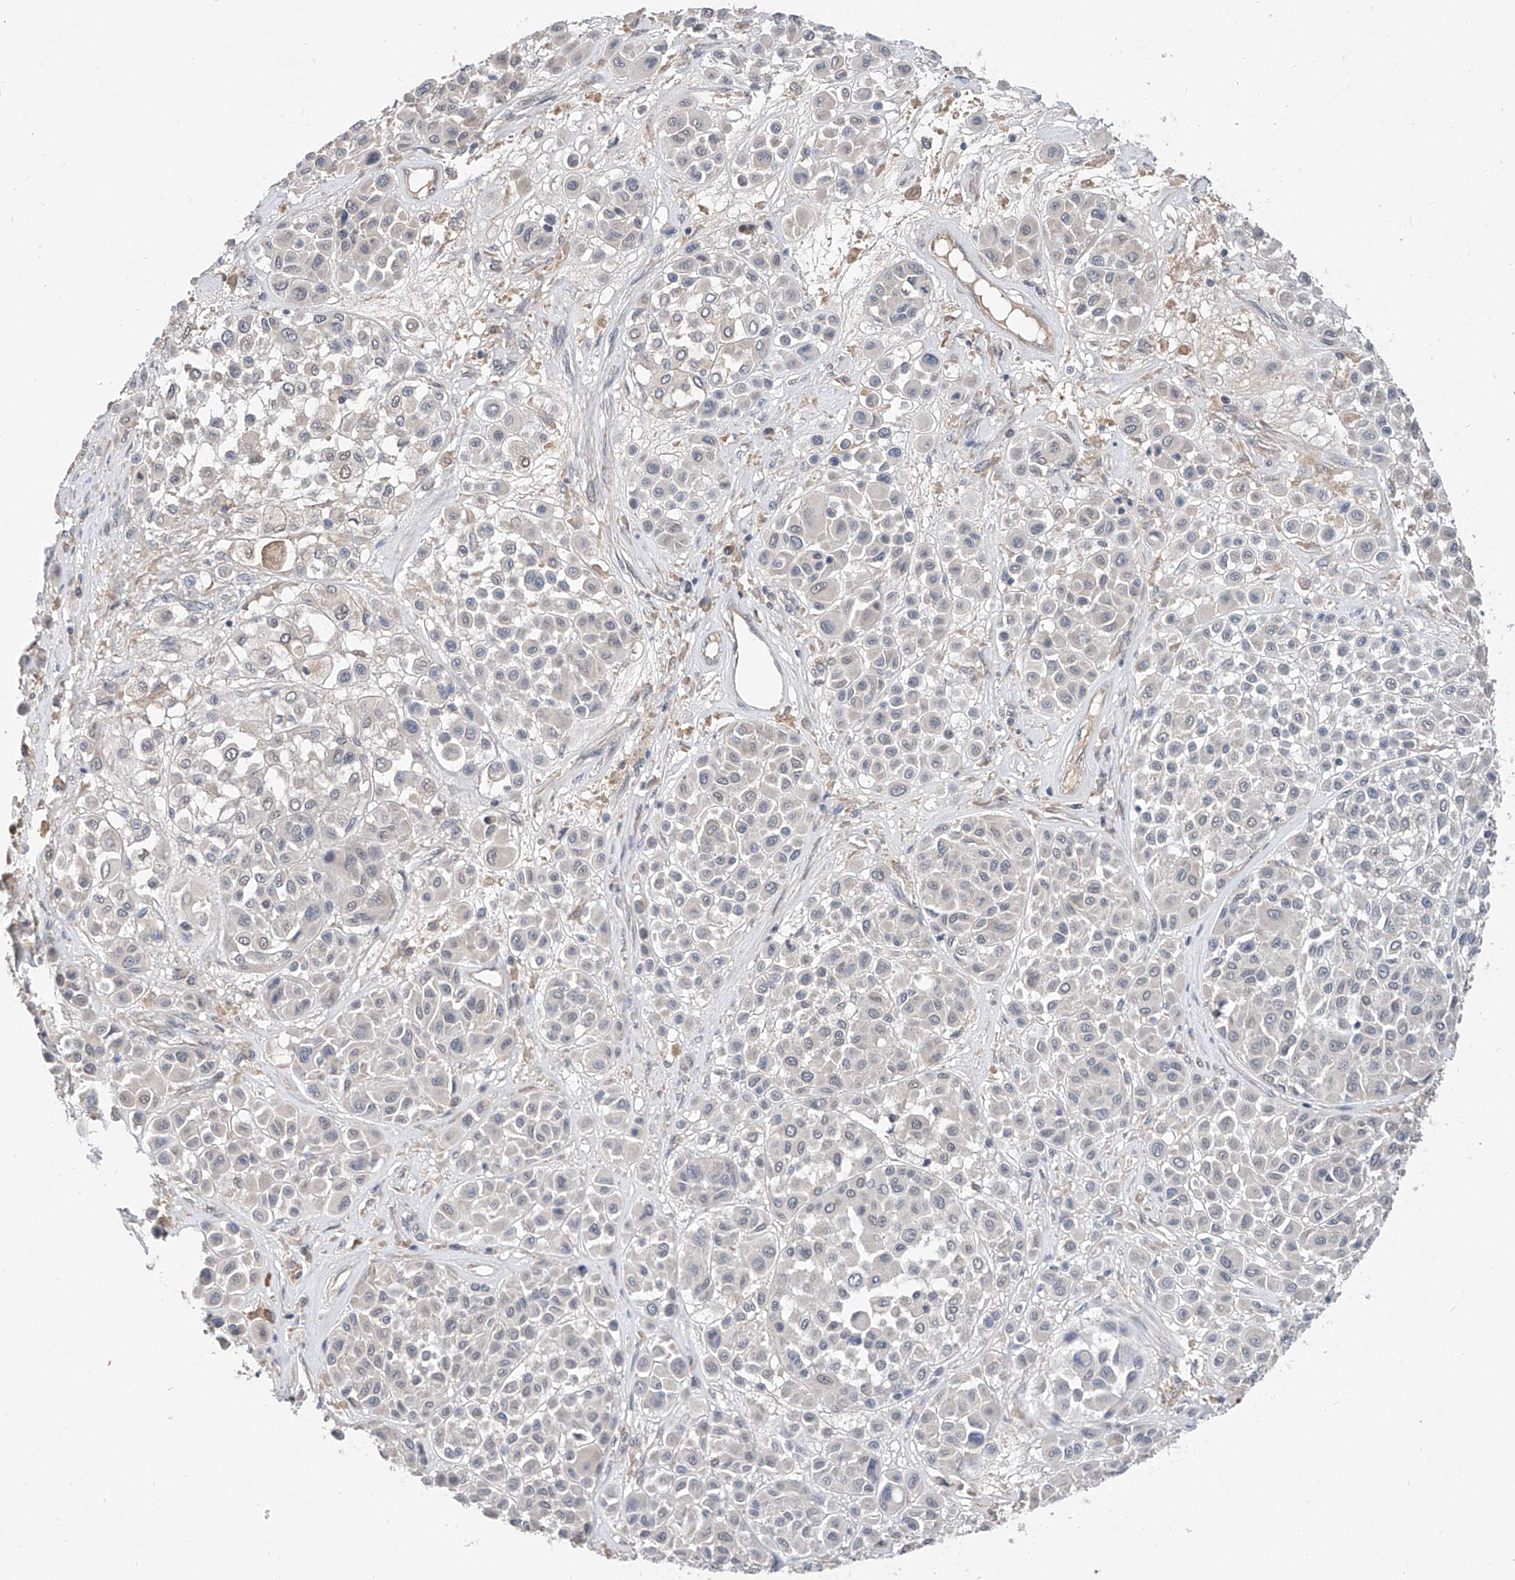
{"staining": {"intensity": "negative", "quantity": "none", "location": "none"}, "tissue": "melanoma", "cell_type": "Tumor cells", "image_type": "cancer", "snomed": [{"axis": "morphology", "description": "Malignant melanoma, Metastatic site"}, {"axis": "topography", "description": "Soft tissue"}], "caption": "Immunohistochemical staining of melanoma exhibits no significant positivity in tumor cells.", "gene": "CARMIL3", "patient": {"sex": "male", "age": 41}}